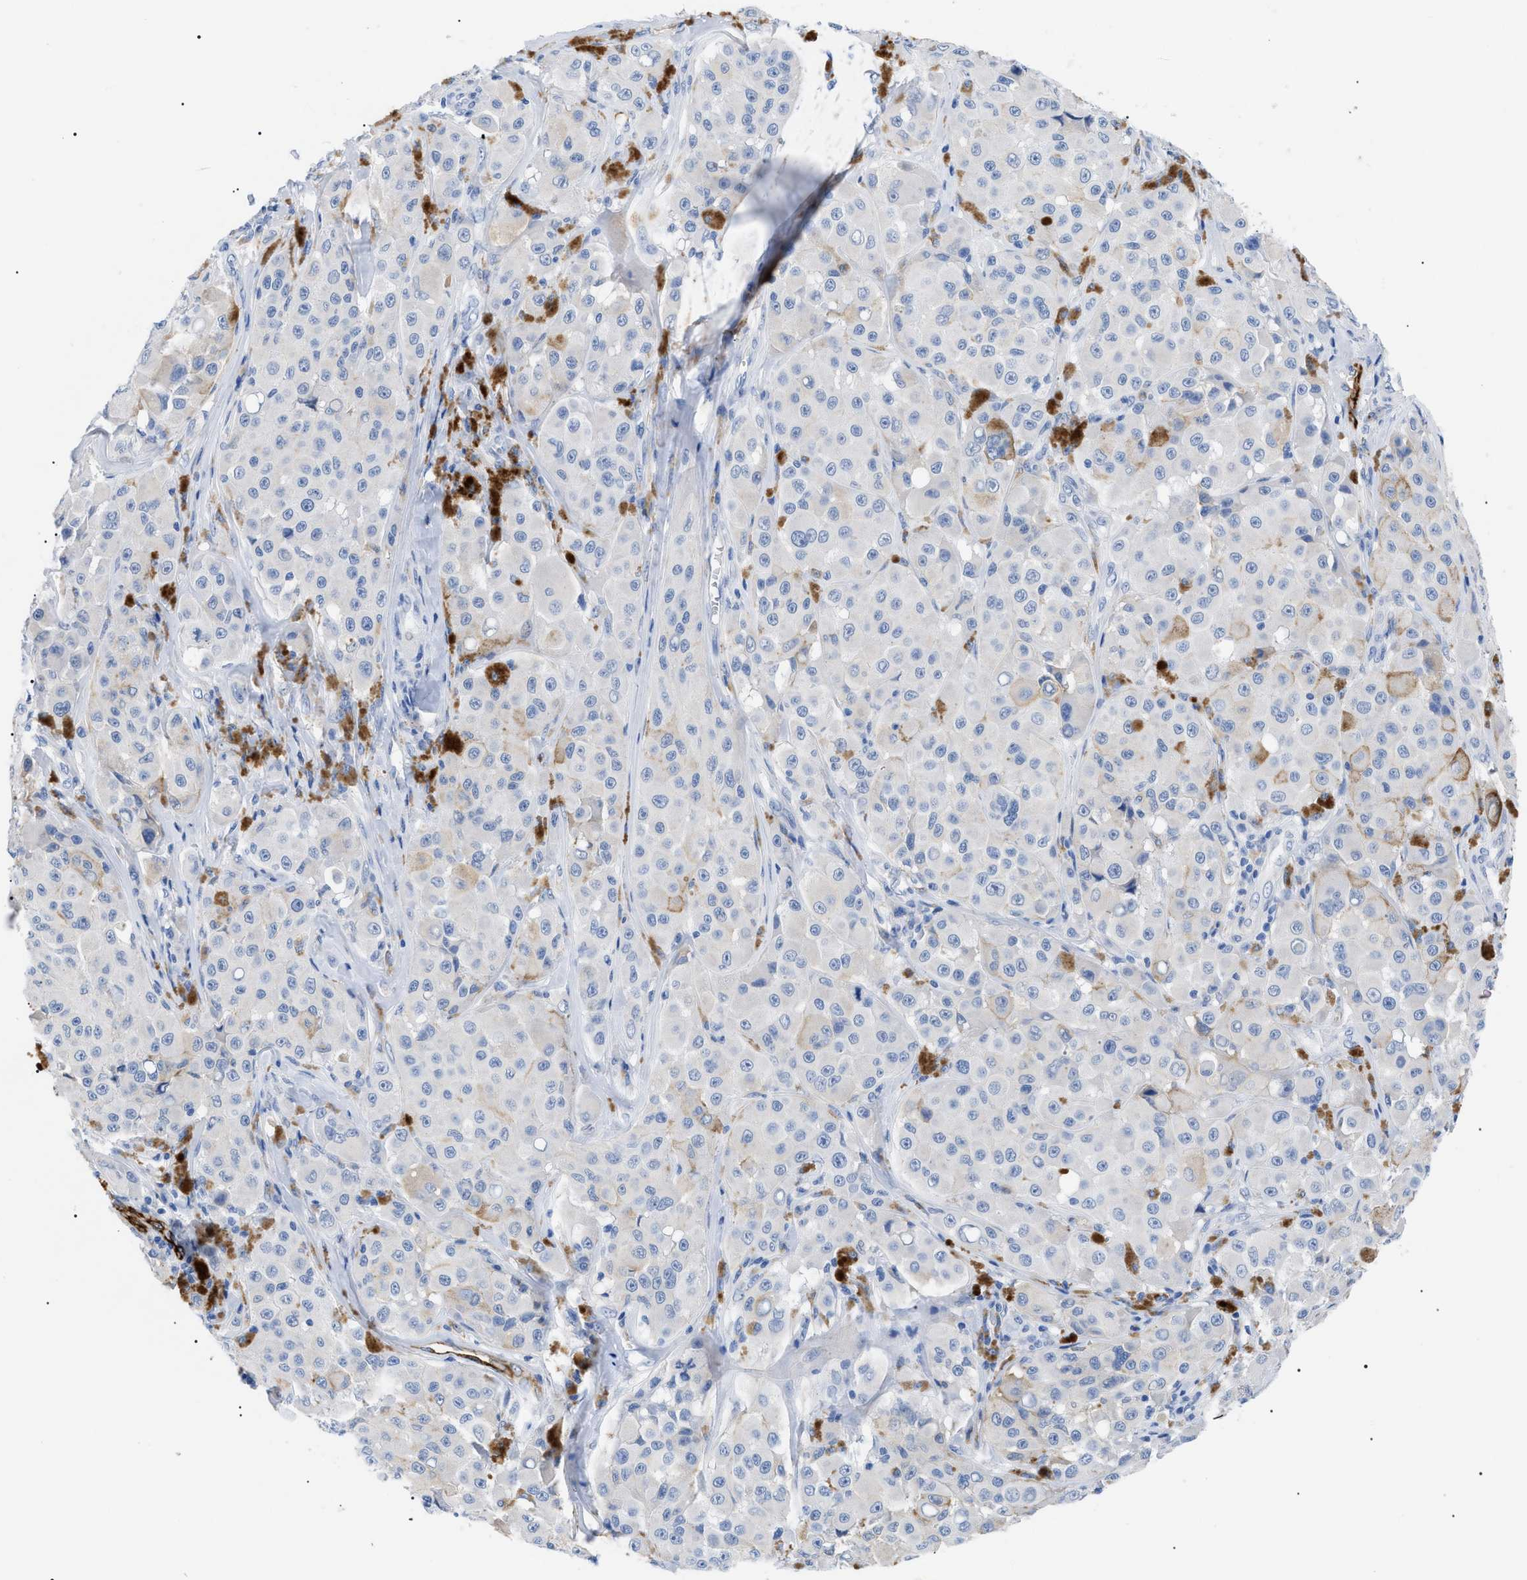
{"staining": {"intensity": "negative", "quantity": "none", "location": "none"}, "tissue": "melanoma", "cell_type": "Tumor cells", "image_type": "cancer", "snomed": [{"axis": "morphology", "description": "Malignant melanoma, NOS"}, {"axis": "topography", "description": "Skin"}], "caption": "Tumor cells show no significant positivity in melanoma.", "gene": "ACKR1", "patient": {"sex": "male", "age": 84}}